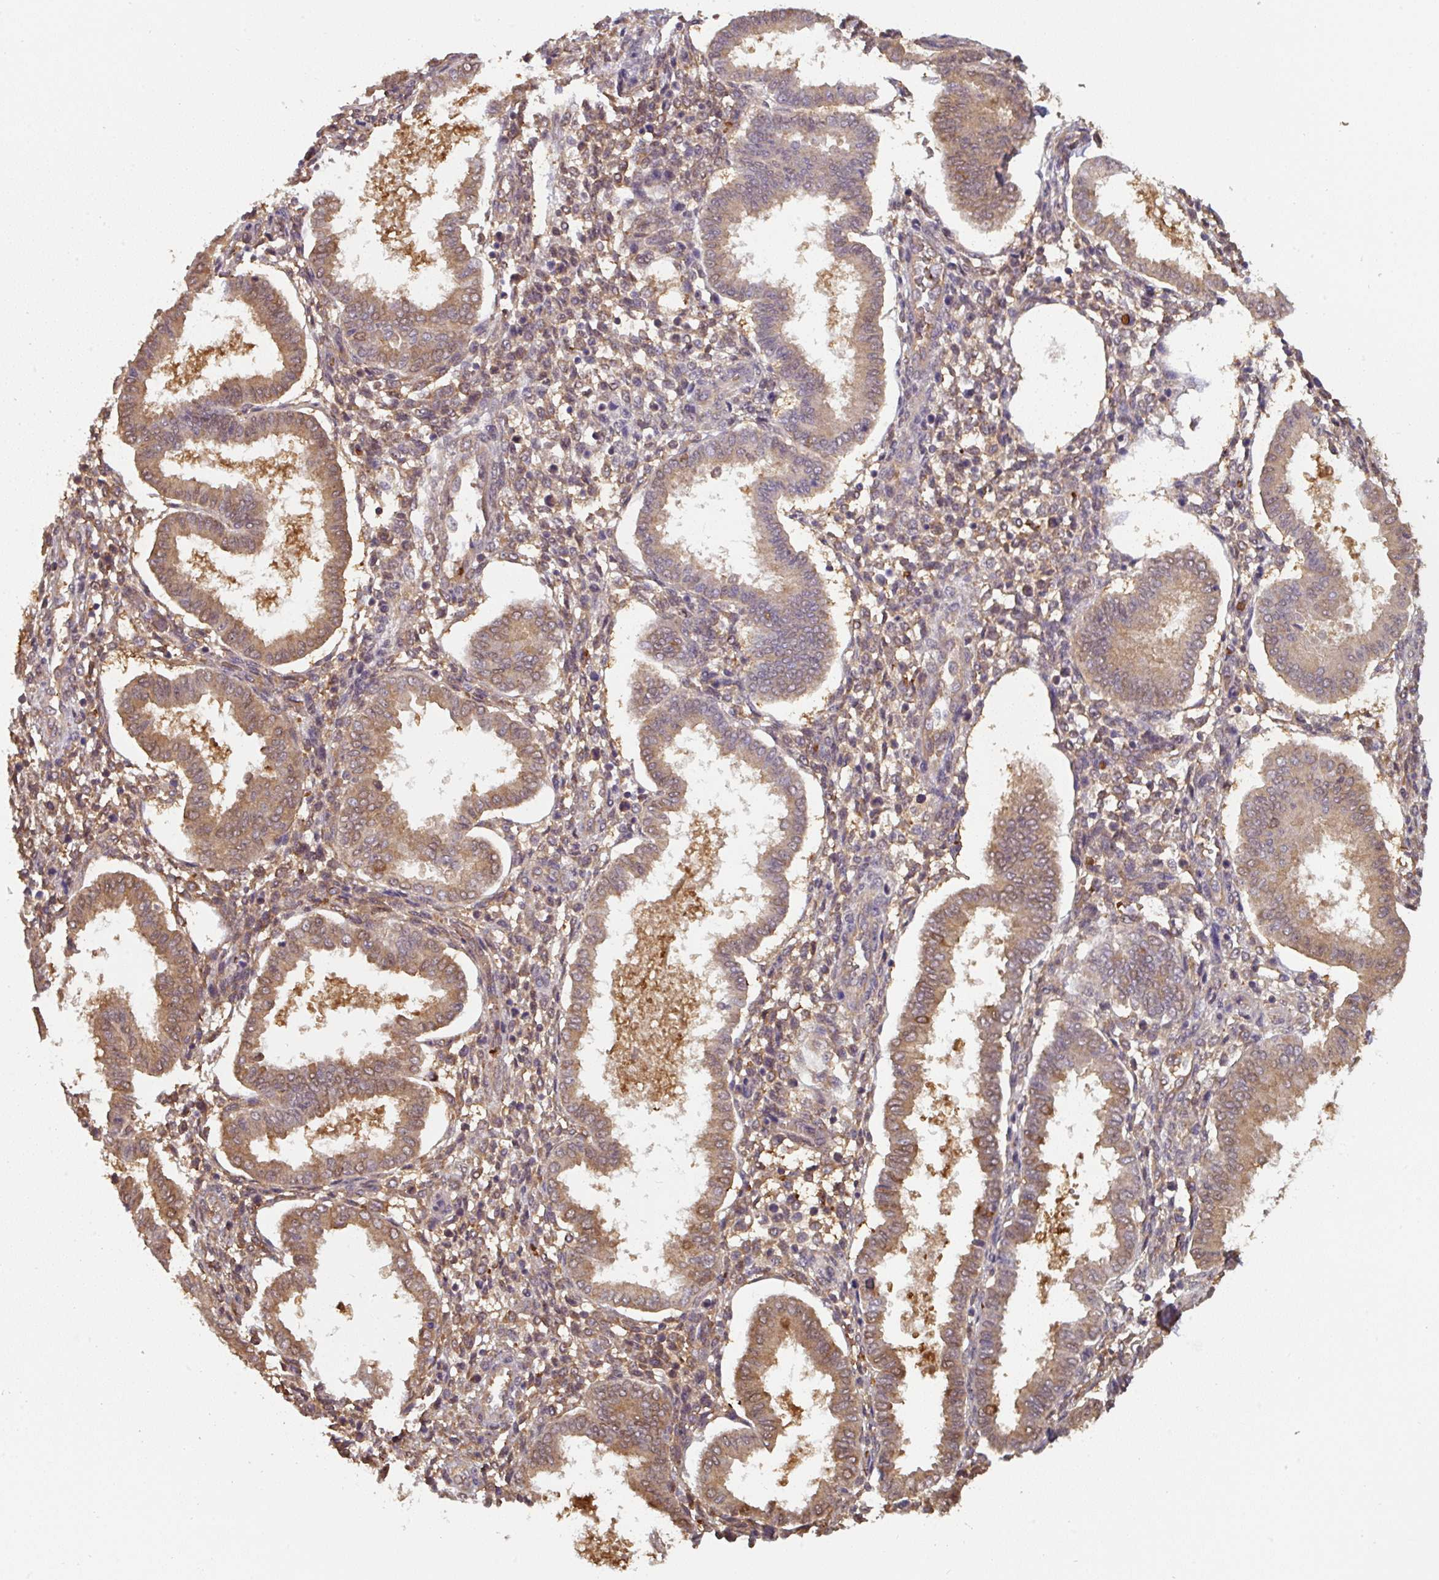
{"staining": {"intensity": "weak", "quantity": "25%-75%", "location": "cytoplasmic/membranous"}, "tissue": "endometrium", "cell_type": "Cells in endometrial stroma", "image_type": "normal", "snomed": [{"axis": "morphology", "description": "Normal tissue, NOS"}, {"axis": "topography", "description": "Endometrium"}], "caption": "Immunohistochemistry histopathology image of benign human endometrium stained for a protein (brown), which shows low levels of weak cytoplasmic/membranous expression in about 25%-75% of cells in endometrial stroma.", "gene": "ST13", "patient": {"sex": "female", "age": 24}}